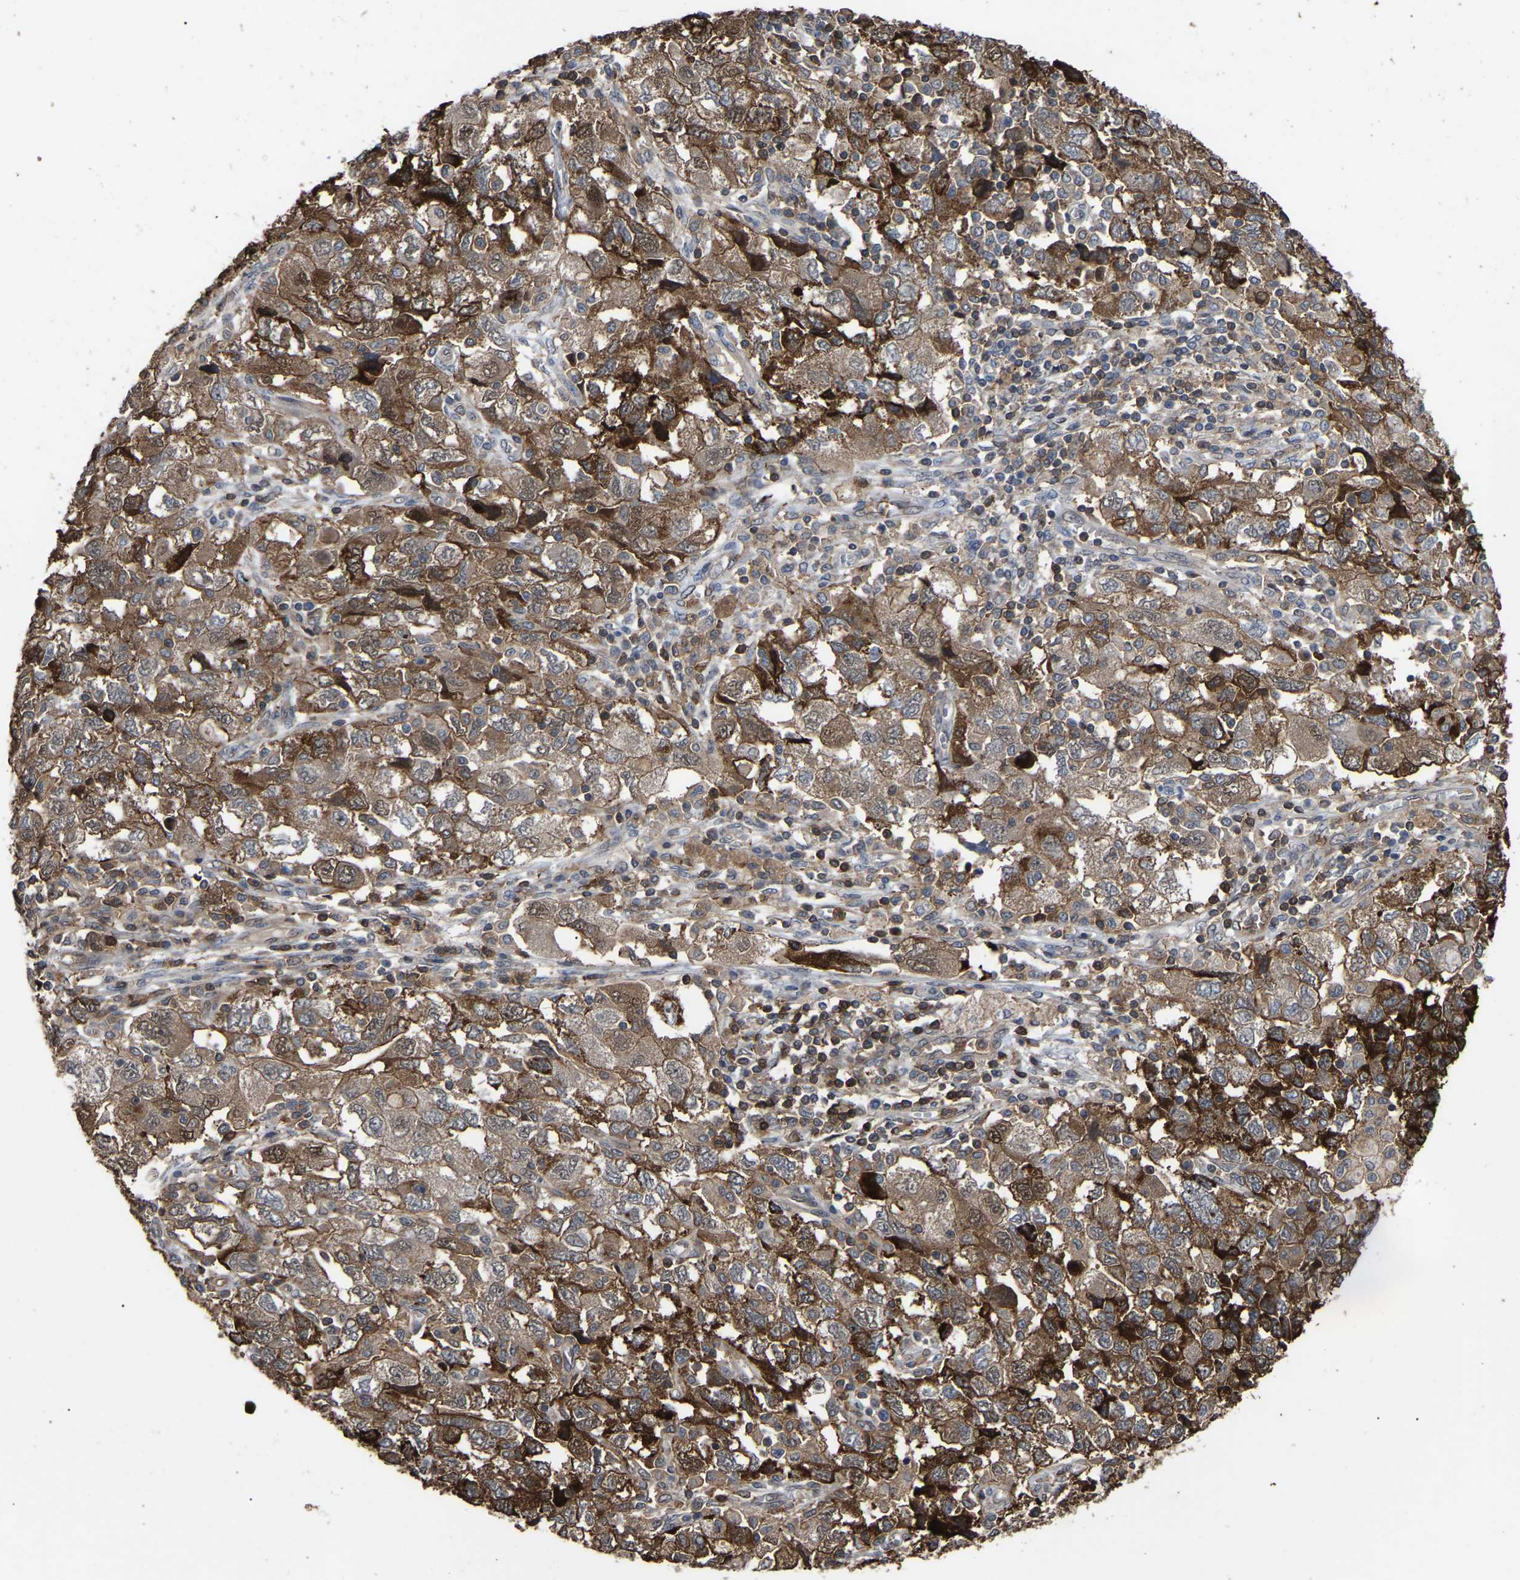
{"staining": {"intensity": "strong", "quantity": ">75%", "location": "cytoplasmic/membranous"}, "tissue": "ovarian cancer", "cell_type": "Tumor cells", "image_type": "cancer", "snomed": [{"axis": "morphology", "description": "Carcinoma, NOS"}, {"axis": "morphology", "description": "Cystadenocarcinoma, serous, NOS"}, {"axis": "topography", "description": "Ovary"}], "caption": "The micrograph reveals staining of ovarian cancer (serous cystadenocarcinoma), revealing strong cytoplasmic/membranous protein expression (brown color) within tumor cells.", "gene": "CIT", "patient": {"sex": "female", "age": 69}}